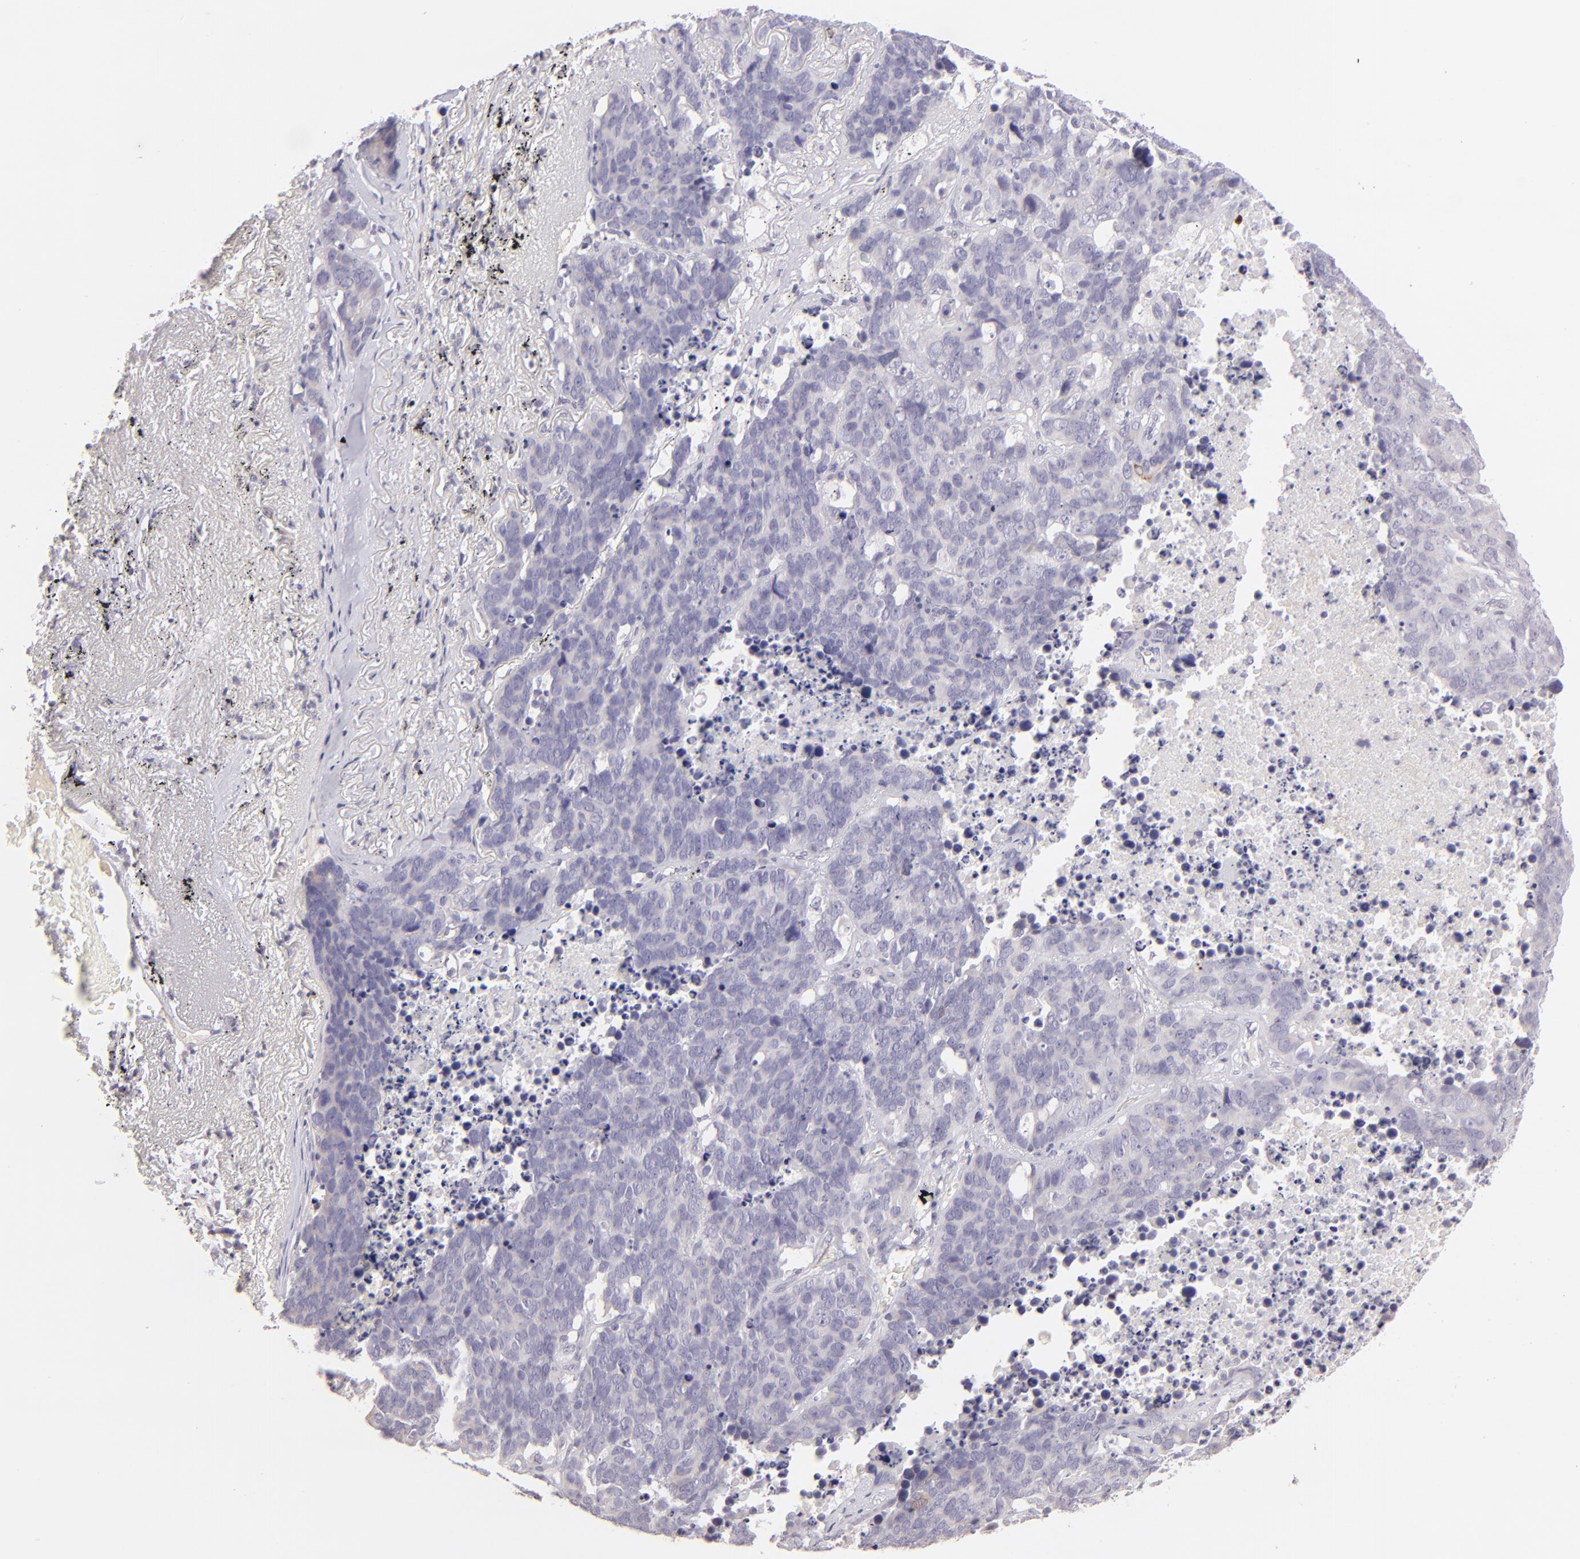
{"staining": {"intensity": "strong", "quantity": "25%-75%", "location": "cytoplasmic/membranous"}, "tissue": "lung cancer", "cell_type": "Tumor cells", "image_type": "cancer", "snomed": [{"axis": "morphology", "description": "Carcinoid, malignant, NOS"}, {"axis": "topography", "description": "Lung"}], "caption": "This photomicrograph exhibits lung carcinoid (malignant) stained with immunohistochemistry (IHC) to label a protein in brown. The cytoplasmic/membranous of tumor cells show strong positivity for the protein. Nuclei are counter-stained blue.", "gene": "MAGEA1", "patient": {"sex": "male", "age": 60}}